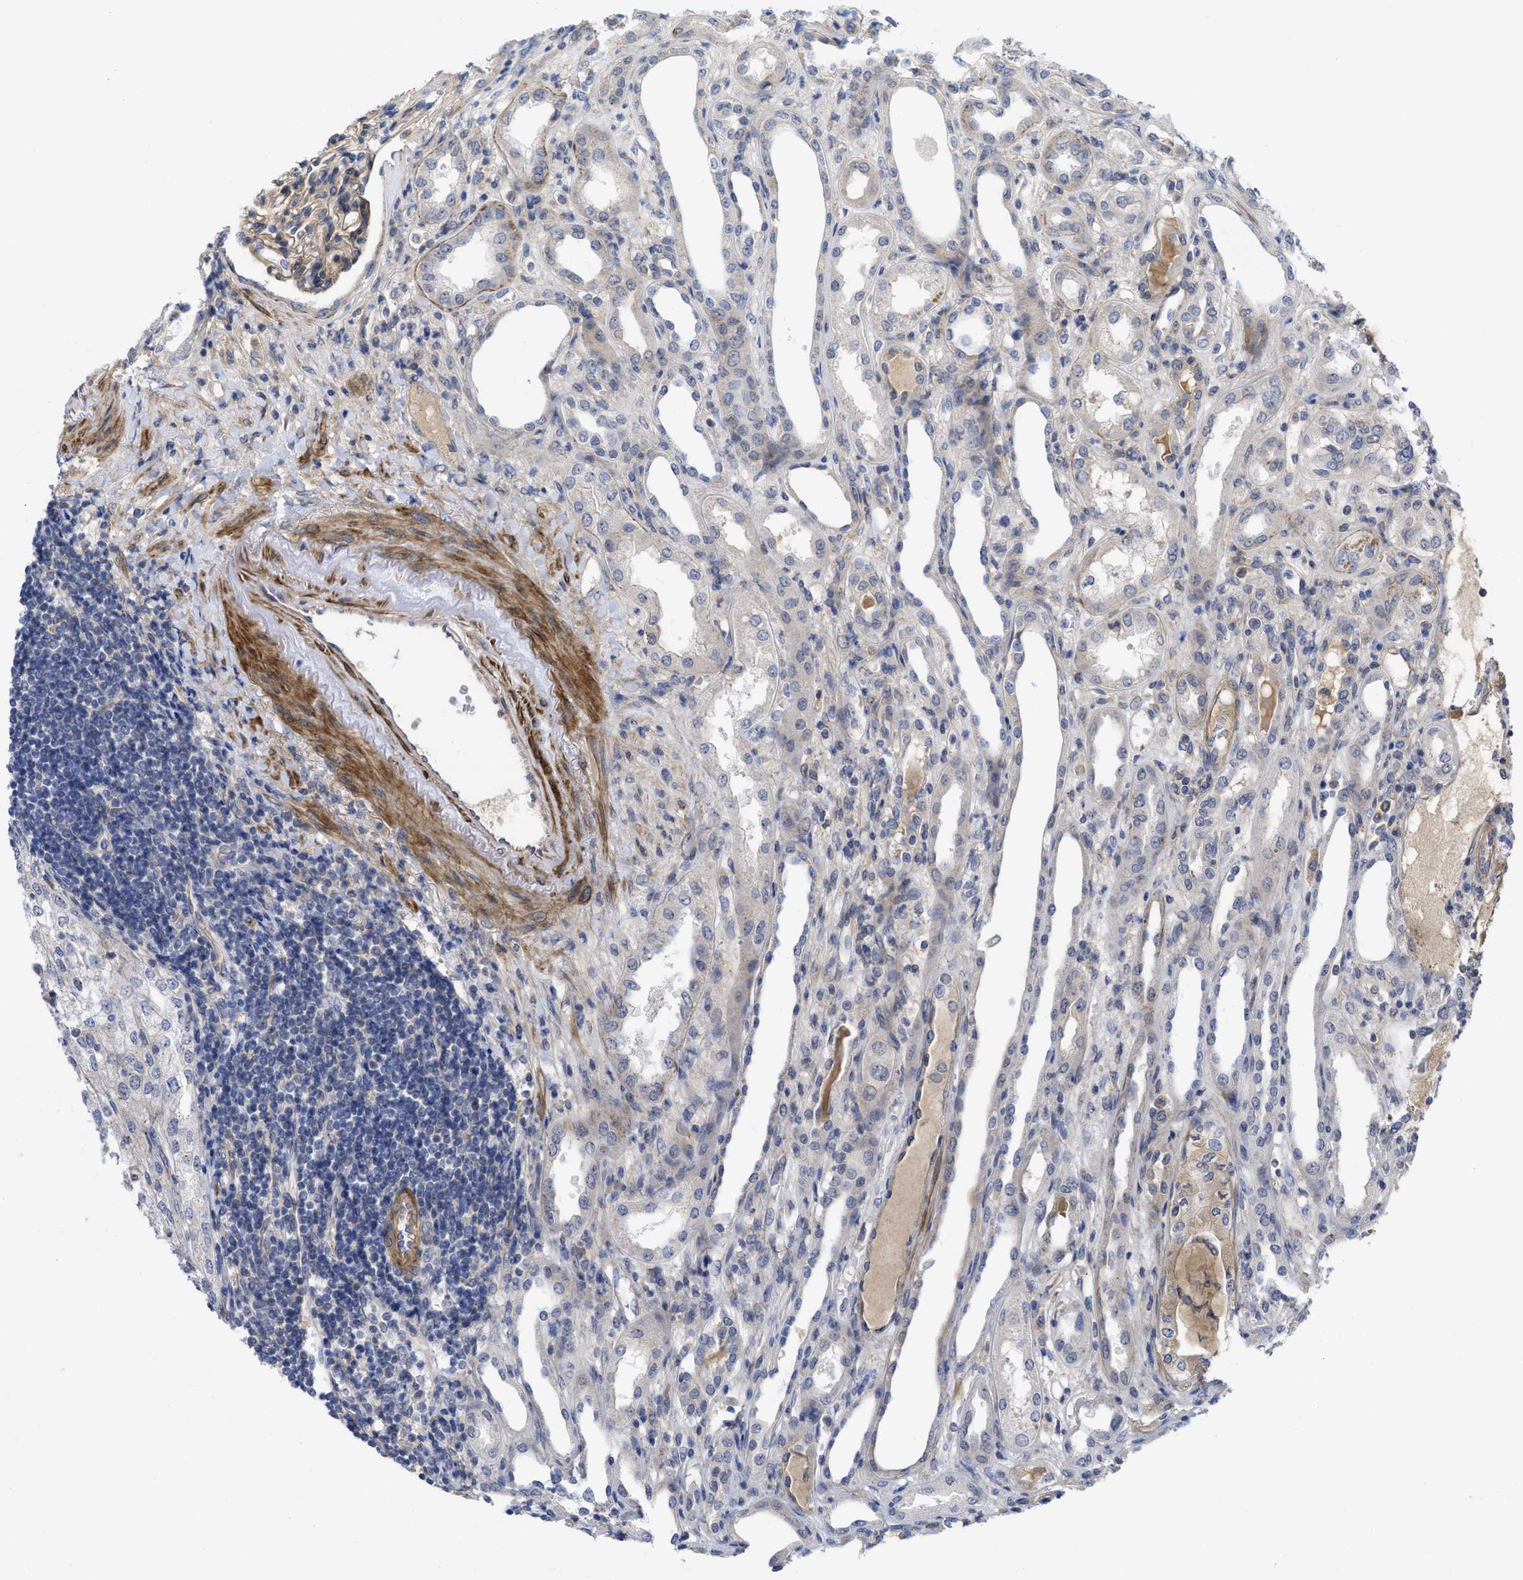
{"staining": {"intensity": "weak", "quantity": "<25%", "location": "cytoplasmic/membranous"}, "tissue": "renal cancer", "cell_type": "Tumor cells", "image_type": "cancer", "snomed": [{"axis": "morphology", "description": "Adenocarcinoma, NOS"}, {"axis": "topography", "description": "Kidney"}], "caption": "Tumor cells are negative for brown protein staining in renal cancer. (DAB IHC with hematoxylin counter stain).", "gene": "ARHGEF26", "patient": {"sex": "female", "age": 54}}